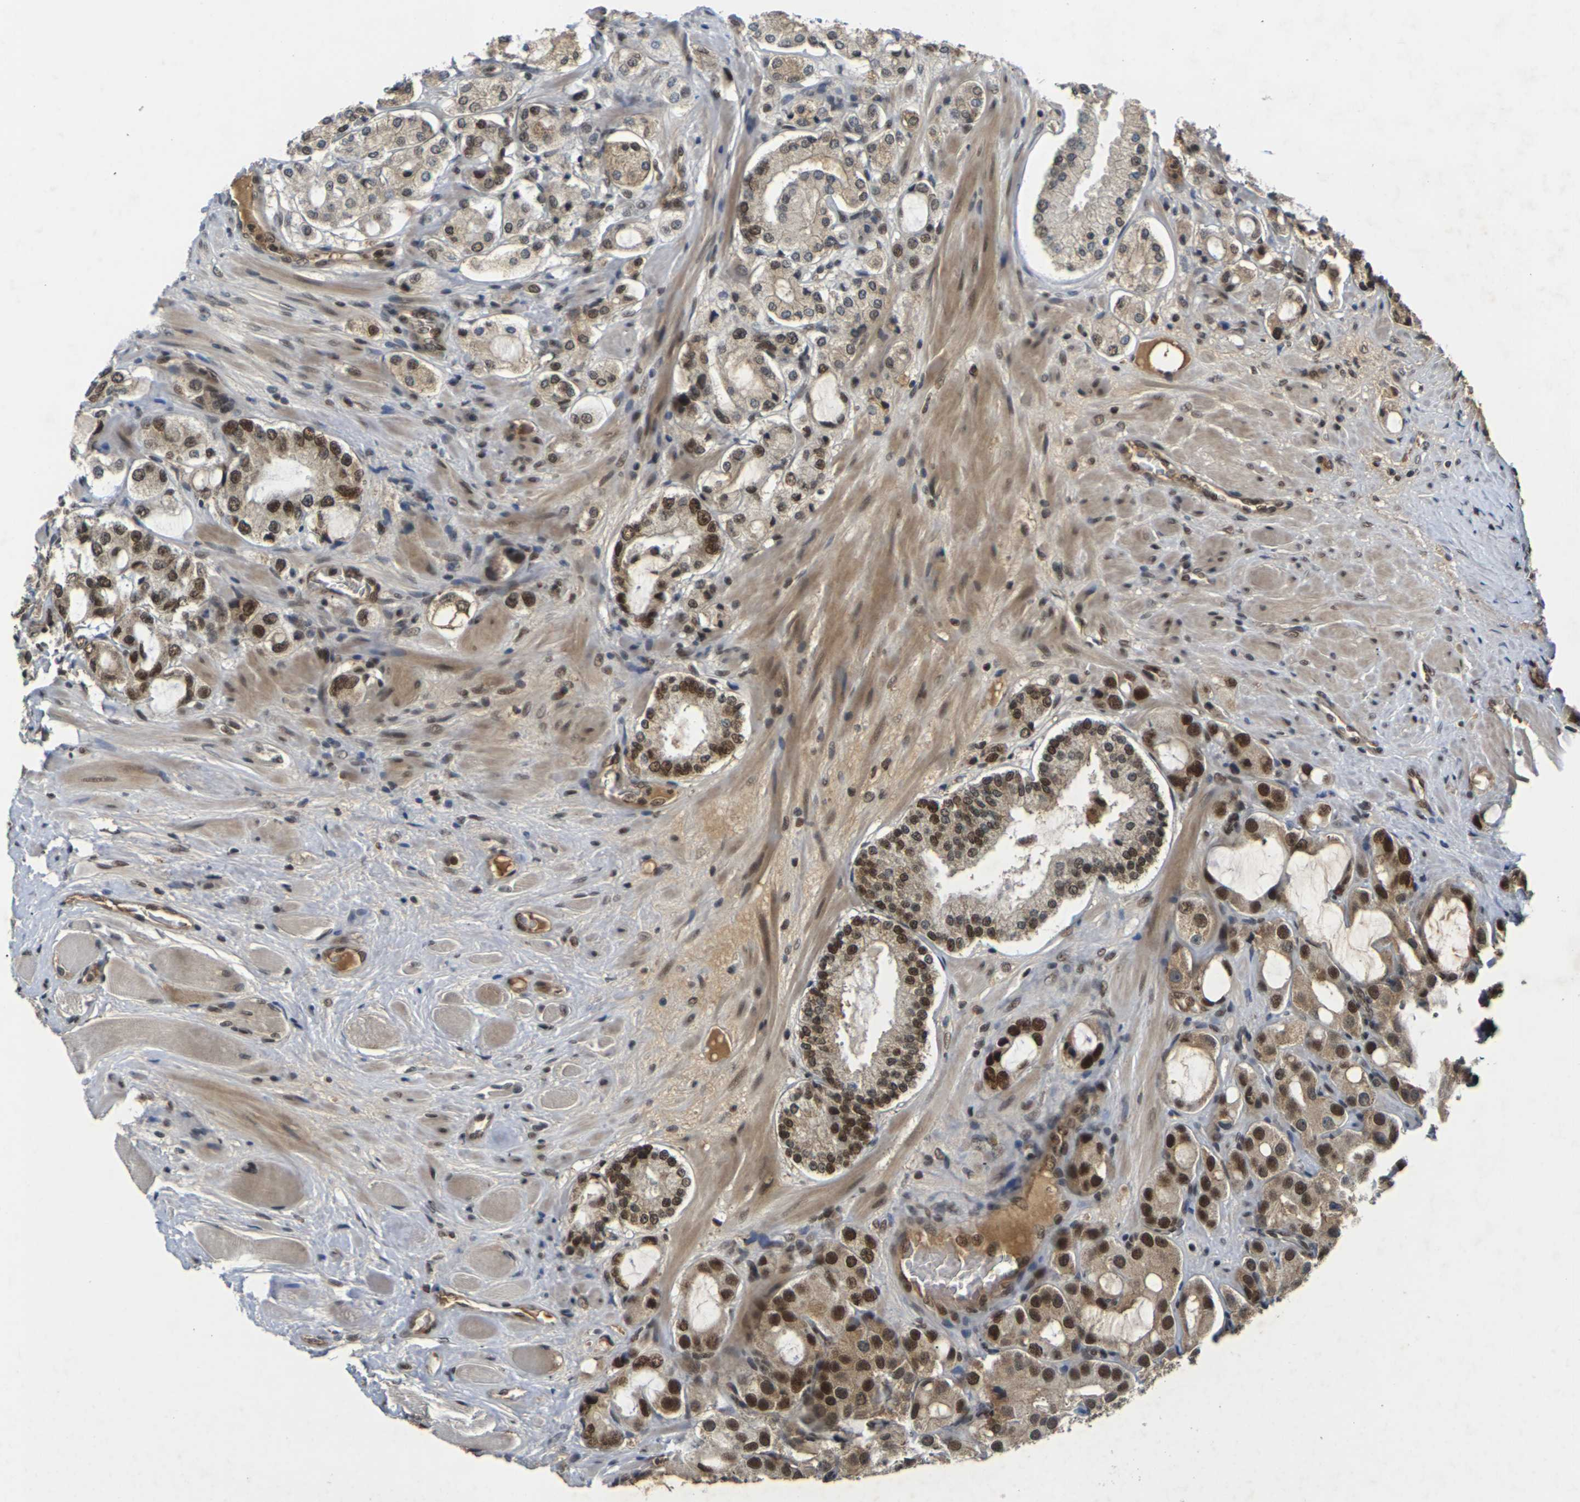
{"staining": {"intensity": "strong", "quantity": ">75%", "location": "cytoplasmic/membranous,nuclear"}, "tissue": "prostate cancer", "cell_type": "Tumor cells", "image_type": "cancer", "snomed": [{"axis": "morphology", "description": "Adenocarcinoma, High grade"}, {"axis": "topography", "description": "Prostate"}], "caption": "This micrograph shows immunohistochemistry (IHC) staining of prostate high-grade adenocarcinoma, with high strong cytoplasmic/membranous and nuclear expression in about >75% of tumor cells.", "gene": "NELFA", "patient": {"sex": "male", "age": 65}}